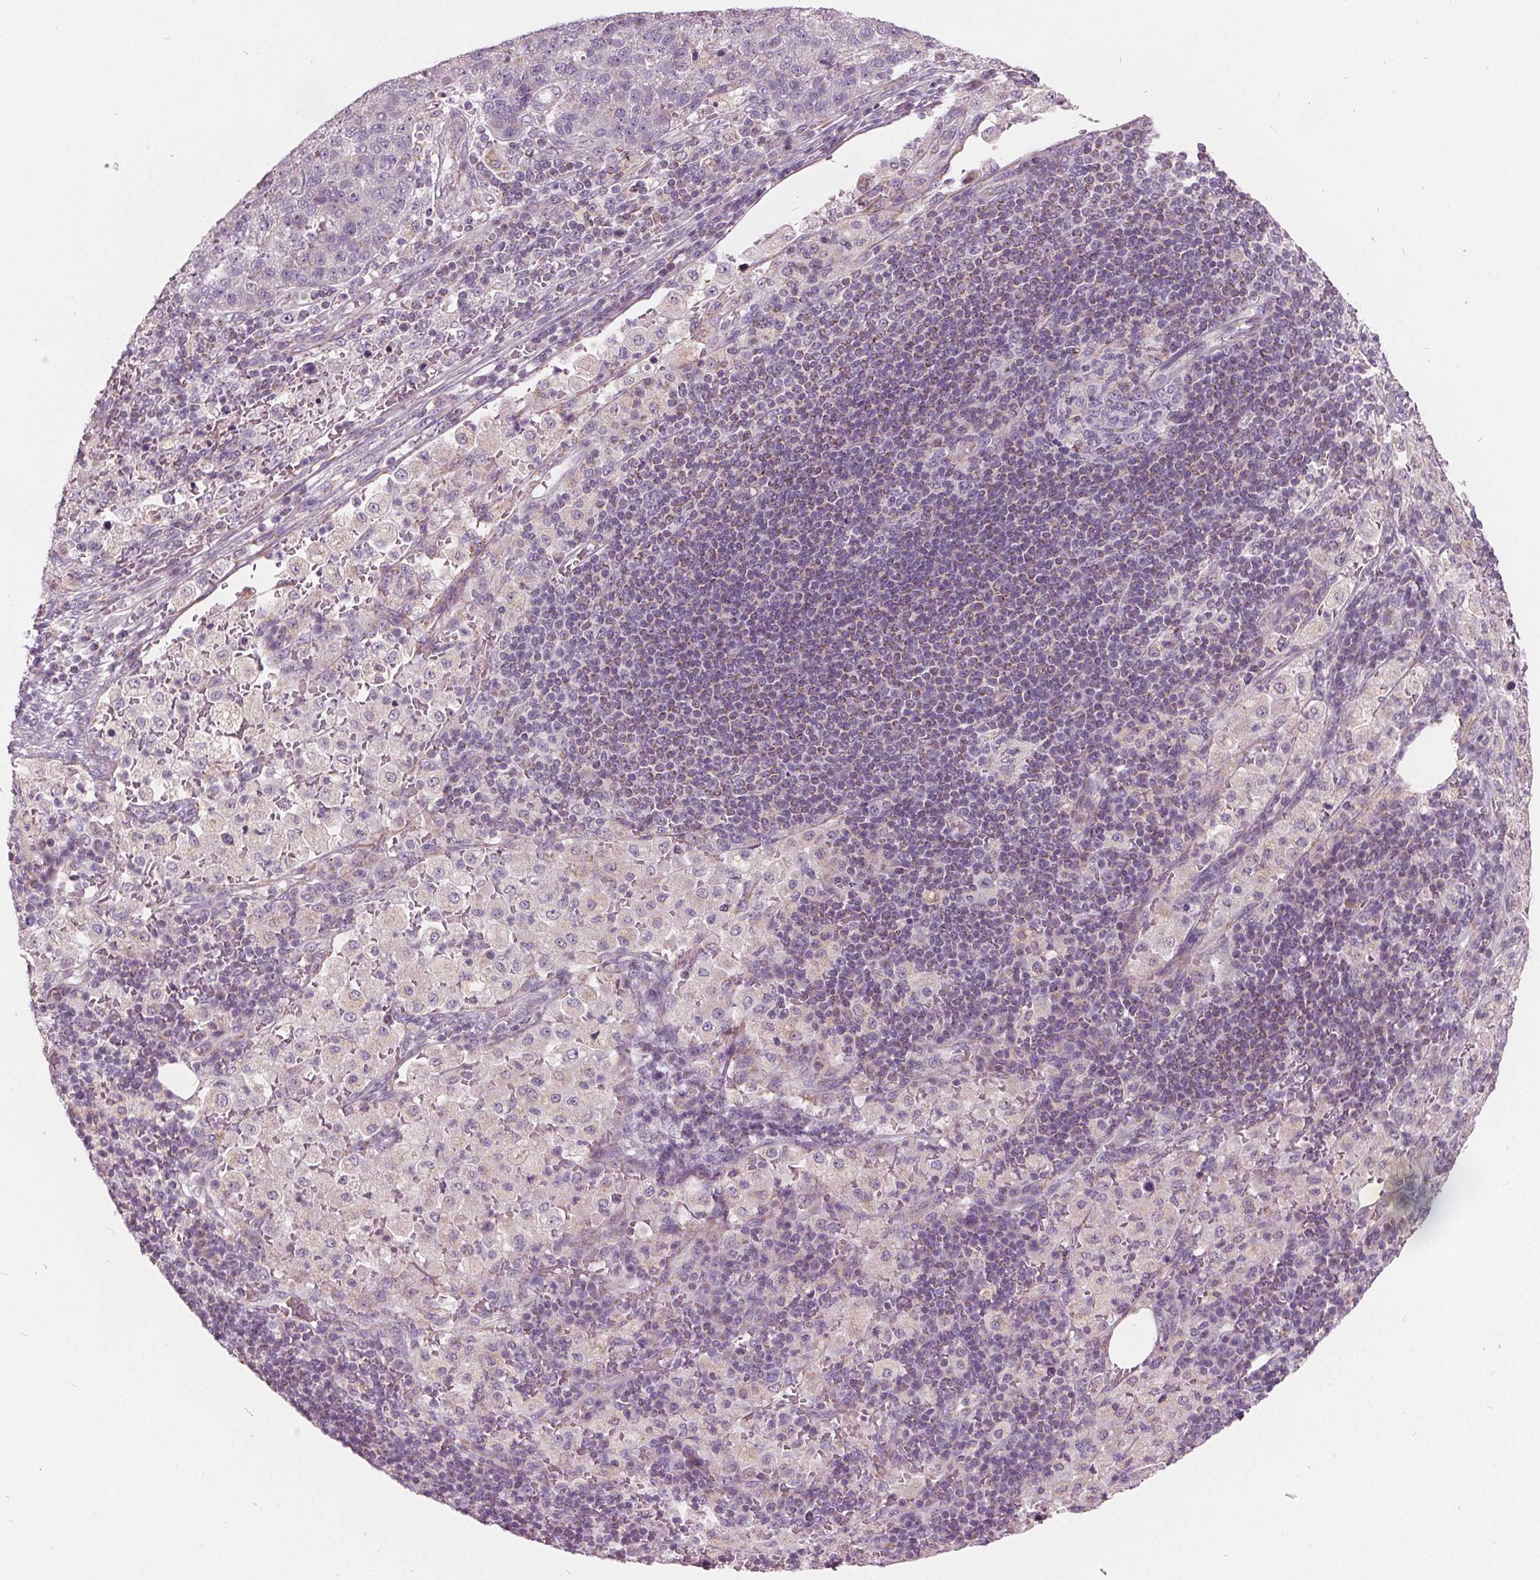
{"staining": {"intensity": "weak", "quantity": "25%-75%", "location": "cytoplasmic/membranous"}, "tissue": "pancreatic cancer", "cell_type": "Tumor cells", "image_type": "cancer", "snomed": [{"axis": "morphology", "description": "Adenocarcinoma, NOS"}, {"axis": "topography", "description": "Pancreas"}], "caption": "Weak cytoplasmic/membranous protein positivity is identified in about 25%-75% of tumor cells in pancreatic cancer (adenocarcinoma).", "gene": "ECI2", "patient": {"sex": "female", "age": 61}}